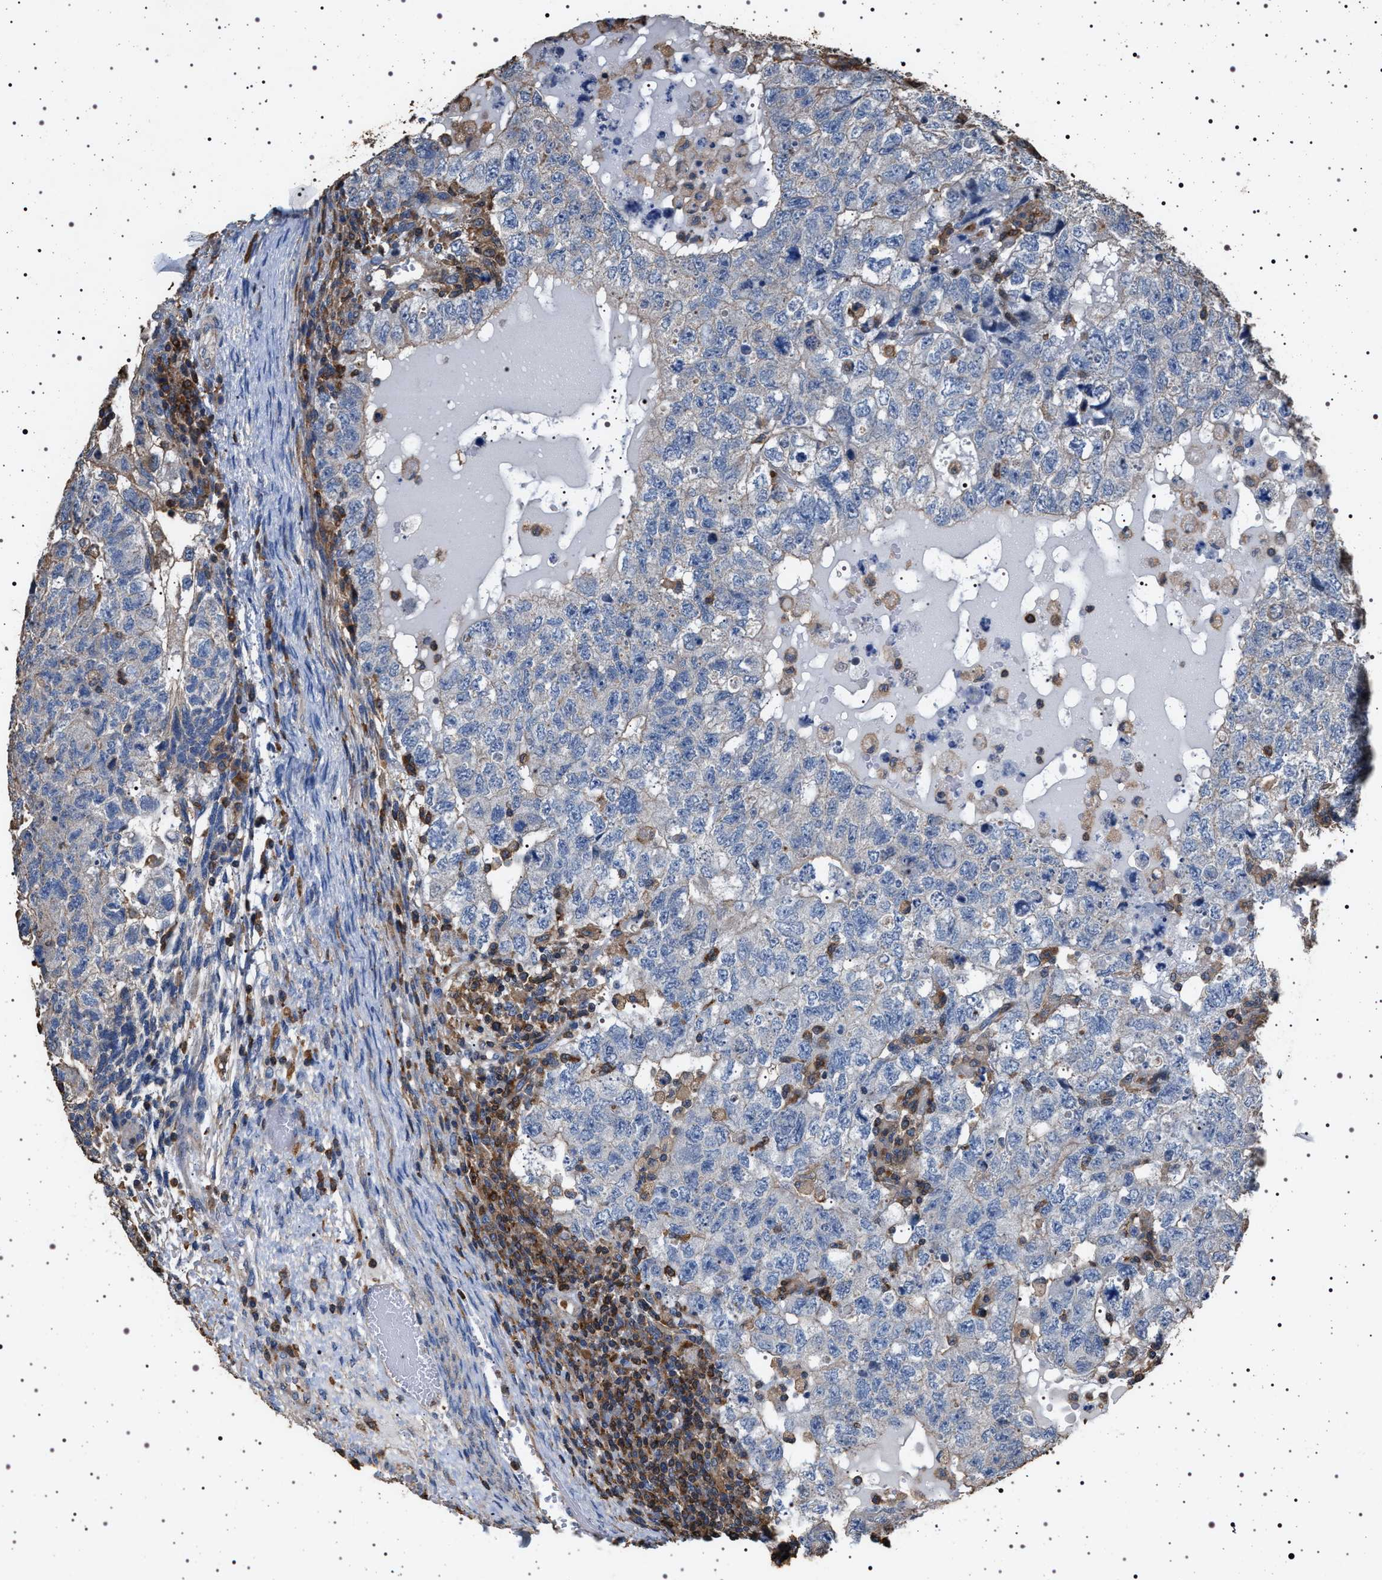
{"staining": {"intensity": "negative", "quantity": "none", "location": "none"}, "tissue": "testis cancer", "cell_type": "Tumor cells", "image_type": "cancer", "snomed": [{"axis": "morphology", "description": "Carcinoma, Embryonal, NOS"}, {"axis": "topography", "description": "Testis"}], "caption": "Immunohistochemistry (IHC) micrograph of neoplastic tissue: human testis embryonal carcinoma stained with DAB exhibits no significant protein staining in tumor cells.", "gene": "SMAP2", "patient": {"sex": "male", "age": 36}}